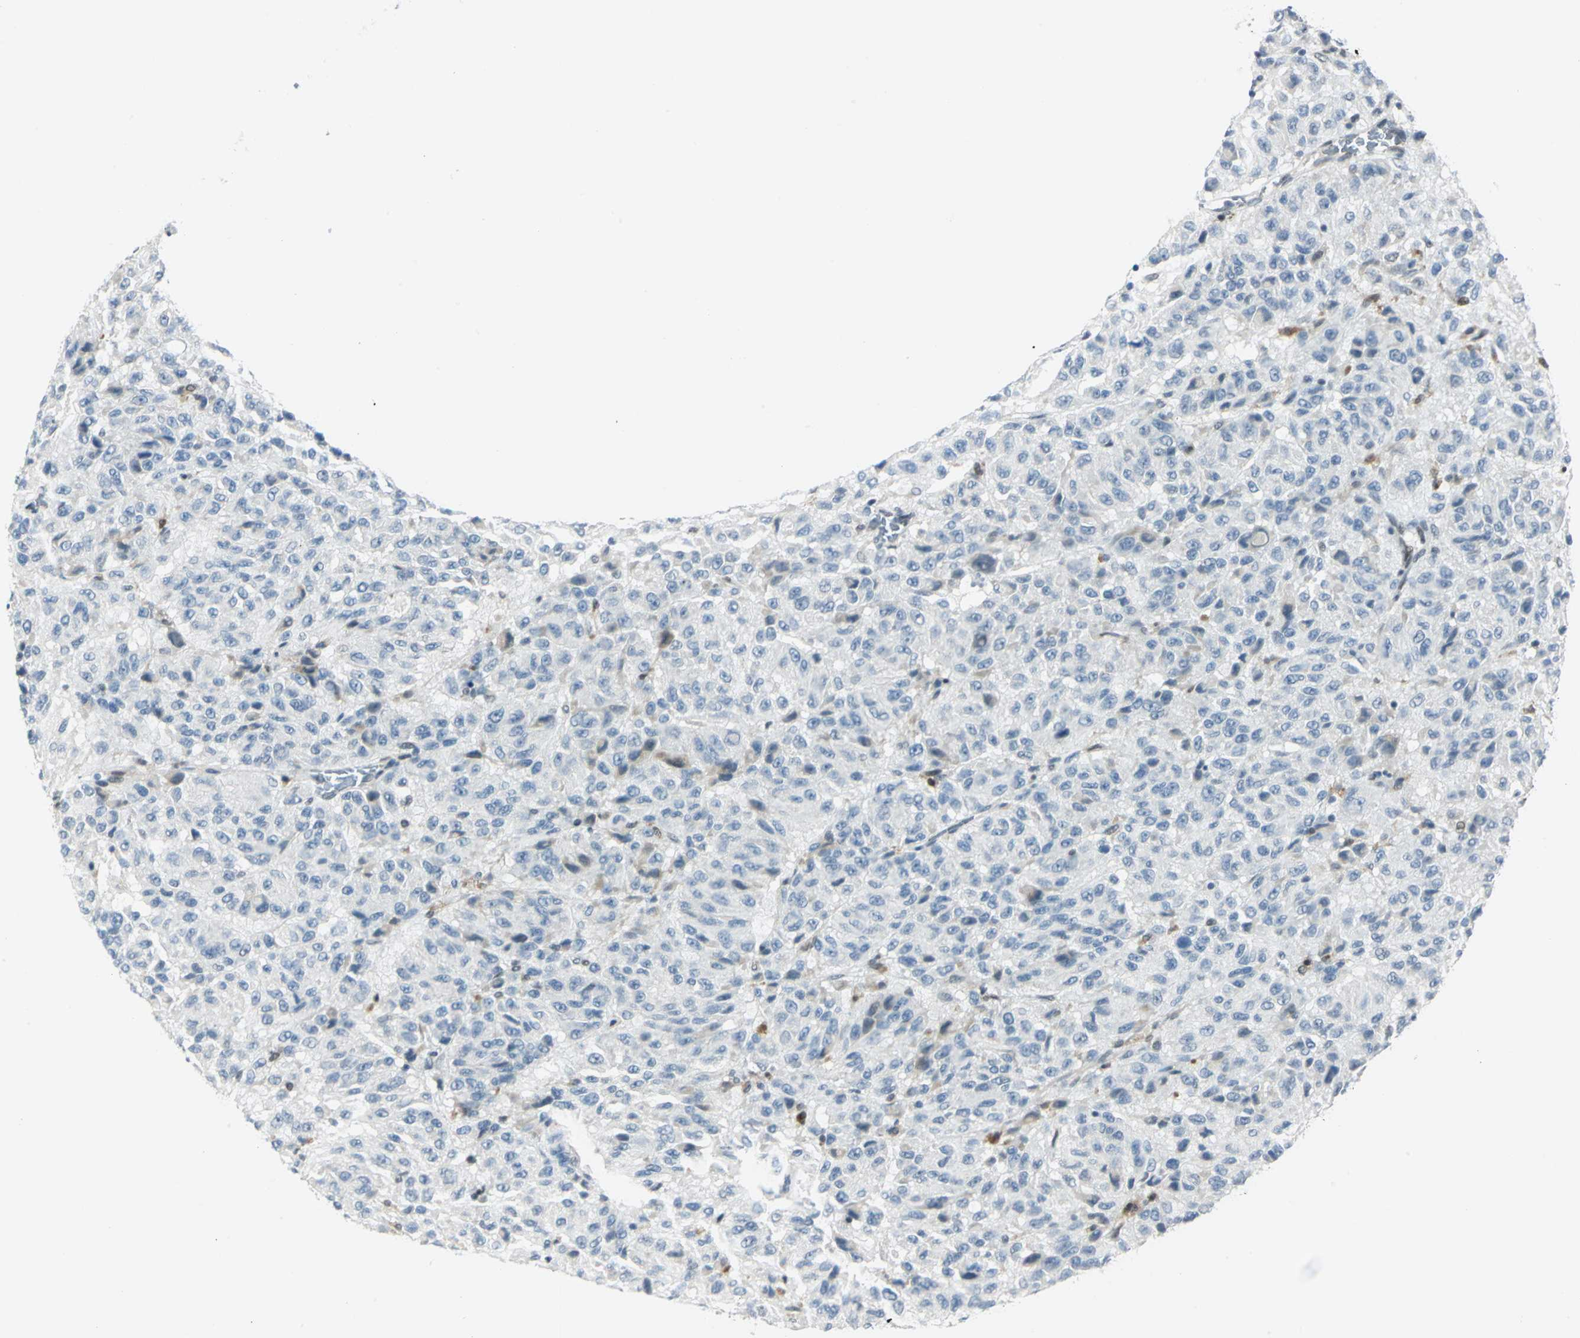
{"staining": {"intensity": "negative", "quantity": "none", "location": "none"}, "tissue": "melanoma", "cell_type": "Tumor cells", "image_type": "cancer", "snomed": [{"axis": "morphology", "description": "Malignant melanoma, Metastatic site"}, {"axis": "topography", "description": "Lung"}], "caption": "Image shows no protein staining in tumor cells of malignant melanoma (metastatic site) tissue.", "gene": "MTMR10", "patient": {"sex": "male", "age": 64}}